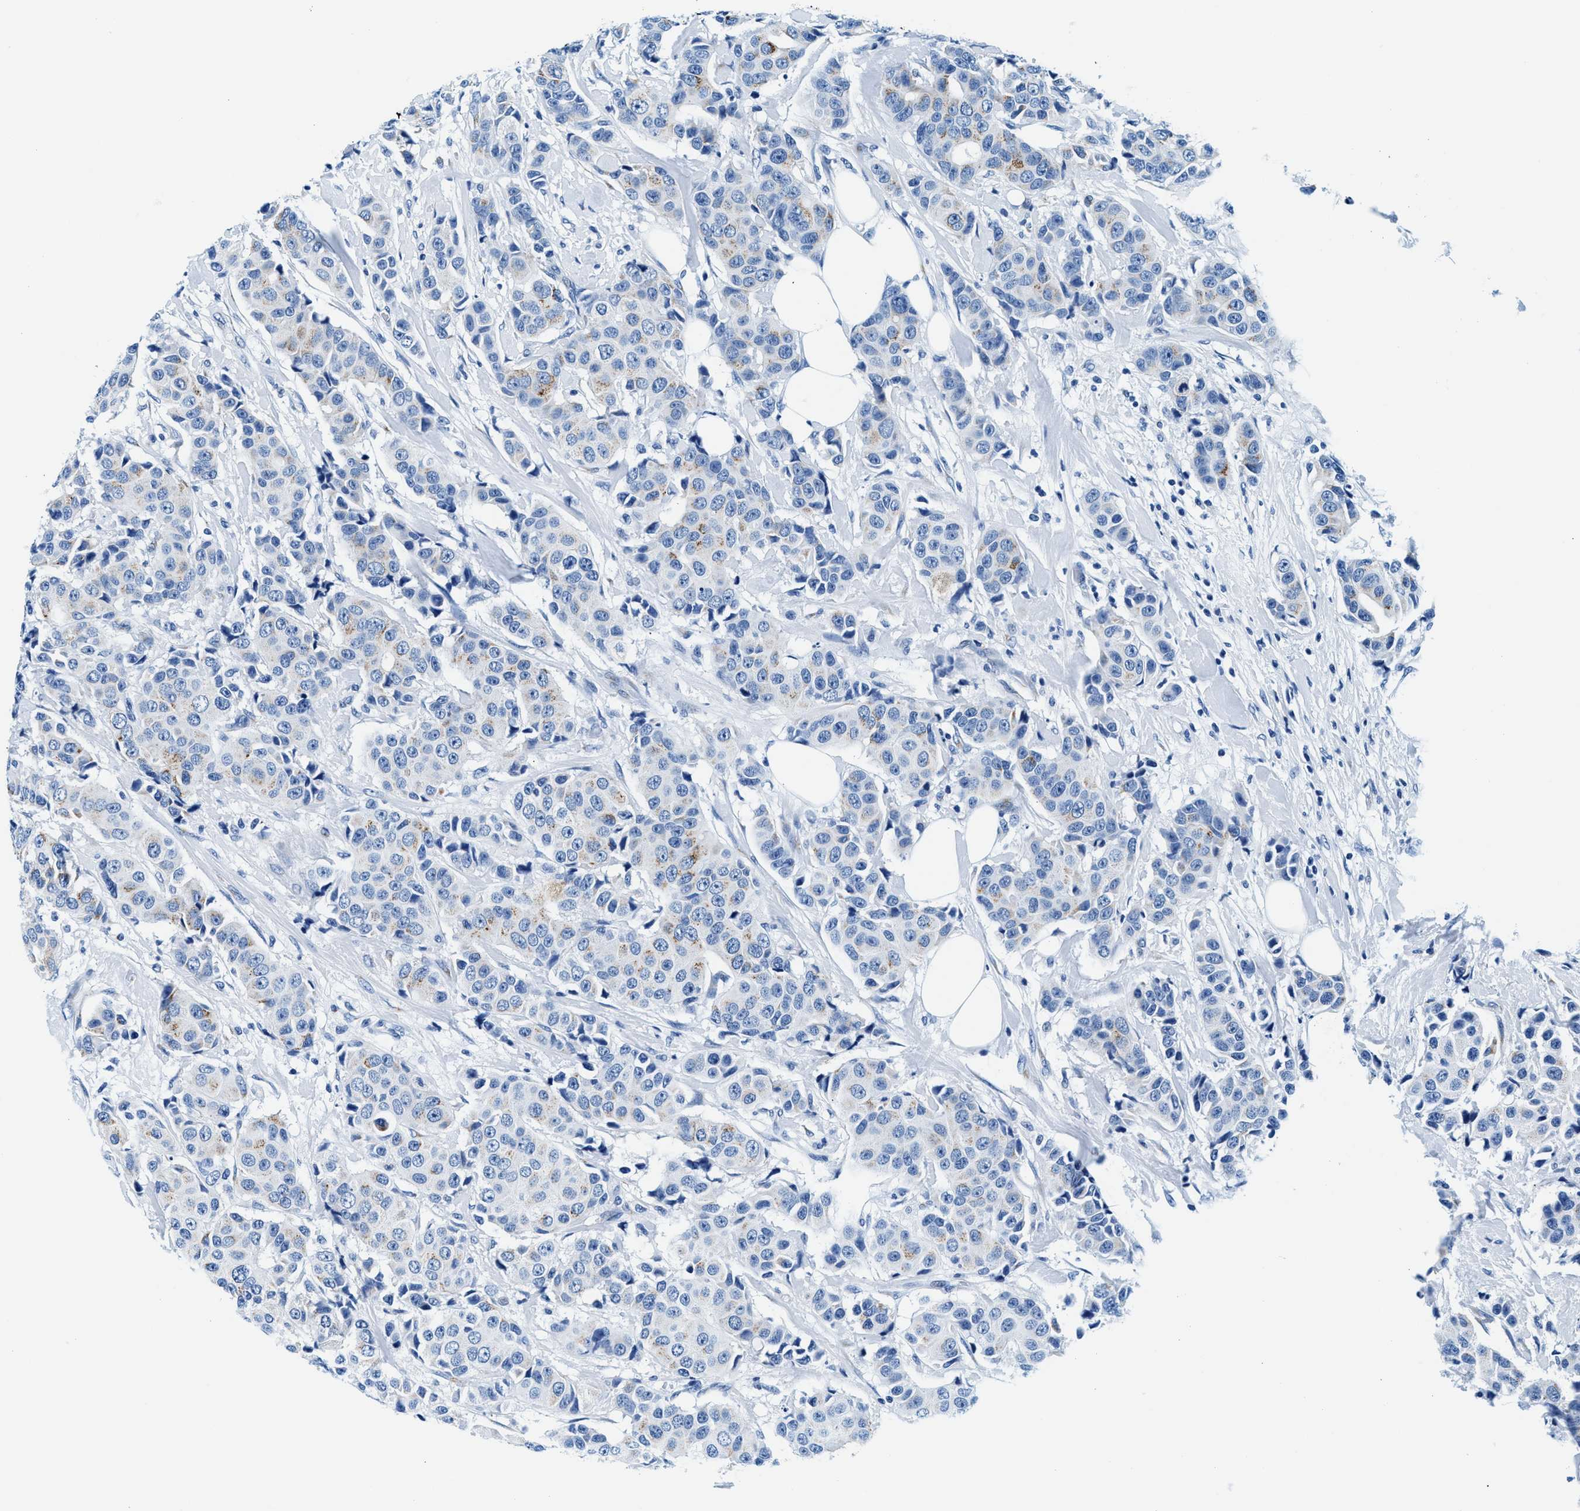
{"staining": {"intensity": "moderate", "quantity": "<25%", "location": "cytoplasmic/membranous"}, "tissue": "breast cancer", "cell_type": "Tumor cells", "image_type": "cancer", "snomed": [{"axis": "morphology", "description": "Normal tissue, NOS"}, {"axis": "morphology", "description": "Duct carcinoma"}, {"axis": "topography", "description": "Breast"}], "caption": "A micrograph showing moderate cytoplasmic/membranous positivity in approximately <25% of tumor cells in breast intraductal carcinoma, as visualized by brown immunohistochemical staining.", "gene": "VPS53", "patient": {"sex": "female", "age": 39}}